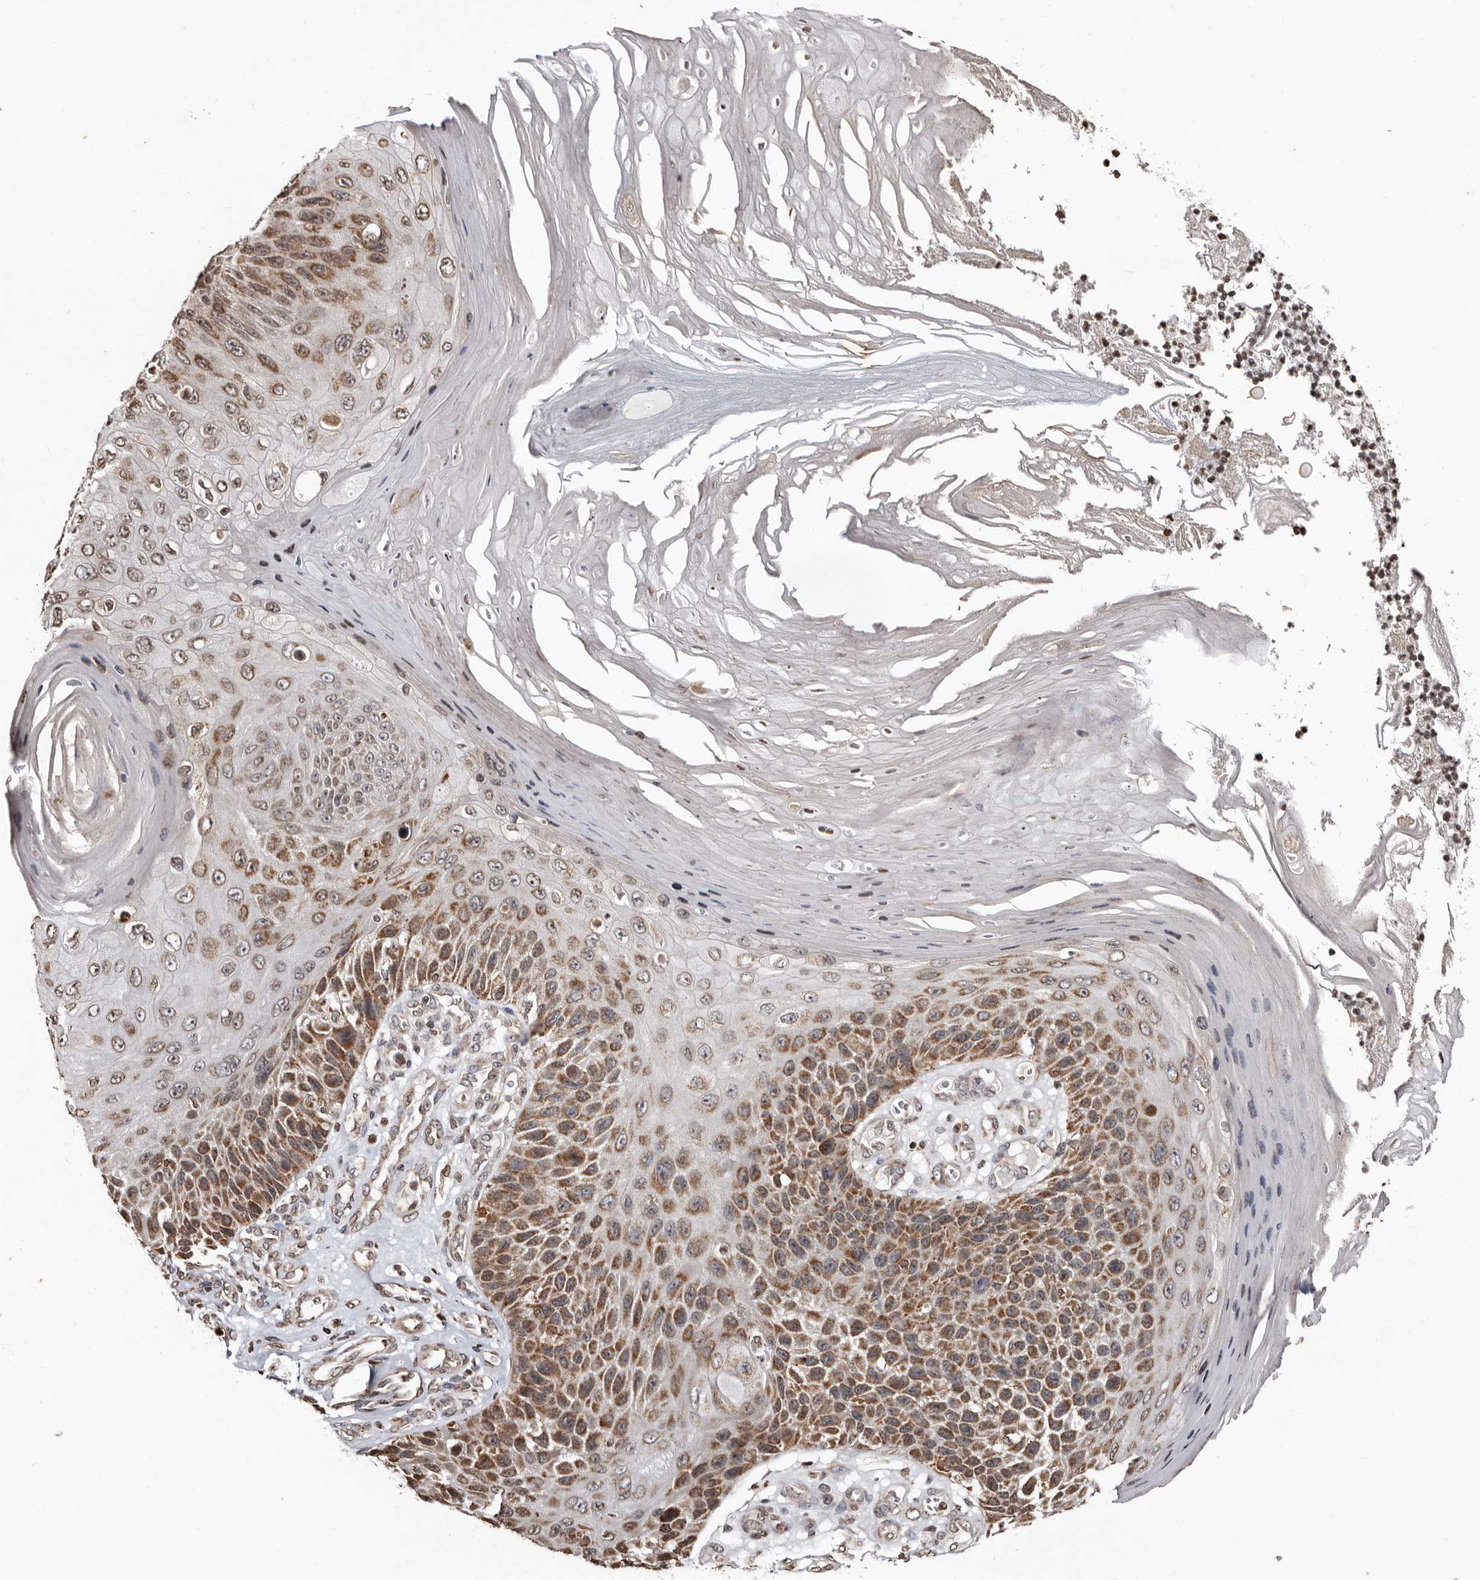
{"staining": {"intensity": "moderate", "quantity": ">75%", "location": "cytoplasmic/membranous"}, "tissue": "skin cancer", "cell_type": "Tumor cells", "image_type": "cancer", "snomed": [{"axis": "morphology", "description": "Squamous cell carcinoma, NOS"}, {"axis": "topography", "description": "Skin"}], "caption": "Immunohistochemistry photomicrograph of neoplastic tissue: skin squamous cell carcinoma stained using immunohistochemistry (IHC) exhibits medium levels of moderate protein expression localized specifically in the cytoplasmic/membranous of tumor cells, appearing as a cytoplasmic/membranous brown color.", "gene": "CCDC190", "patient": {"sex": "female", "age": 88}}